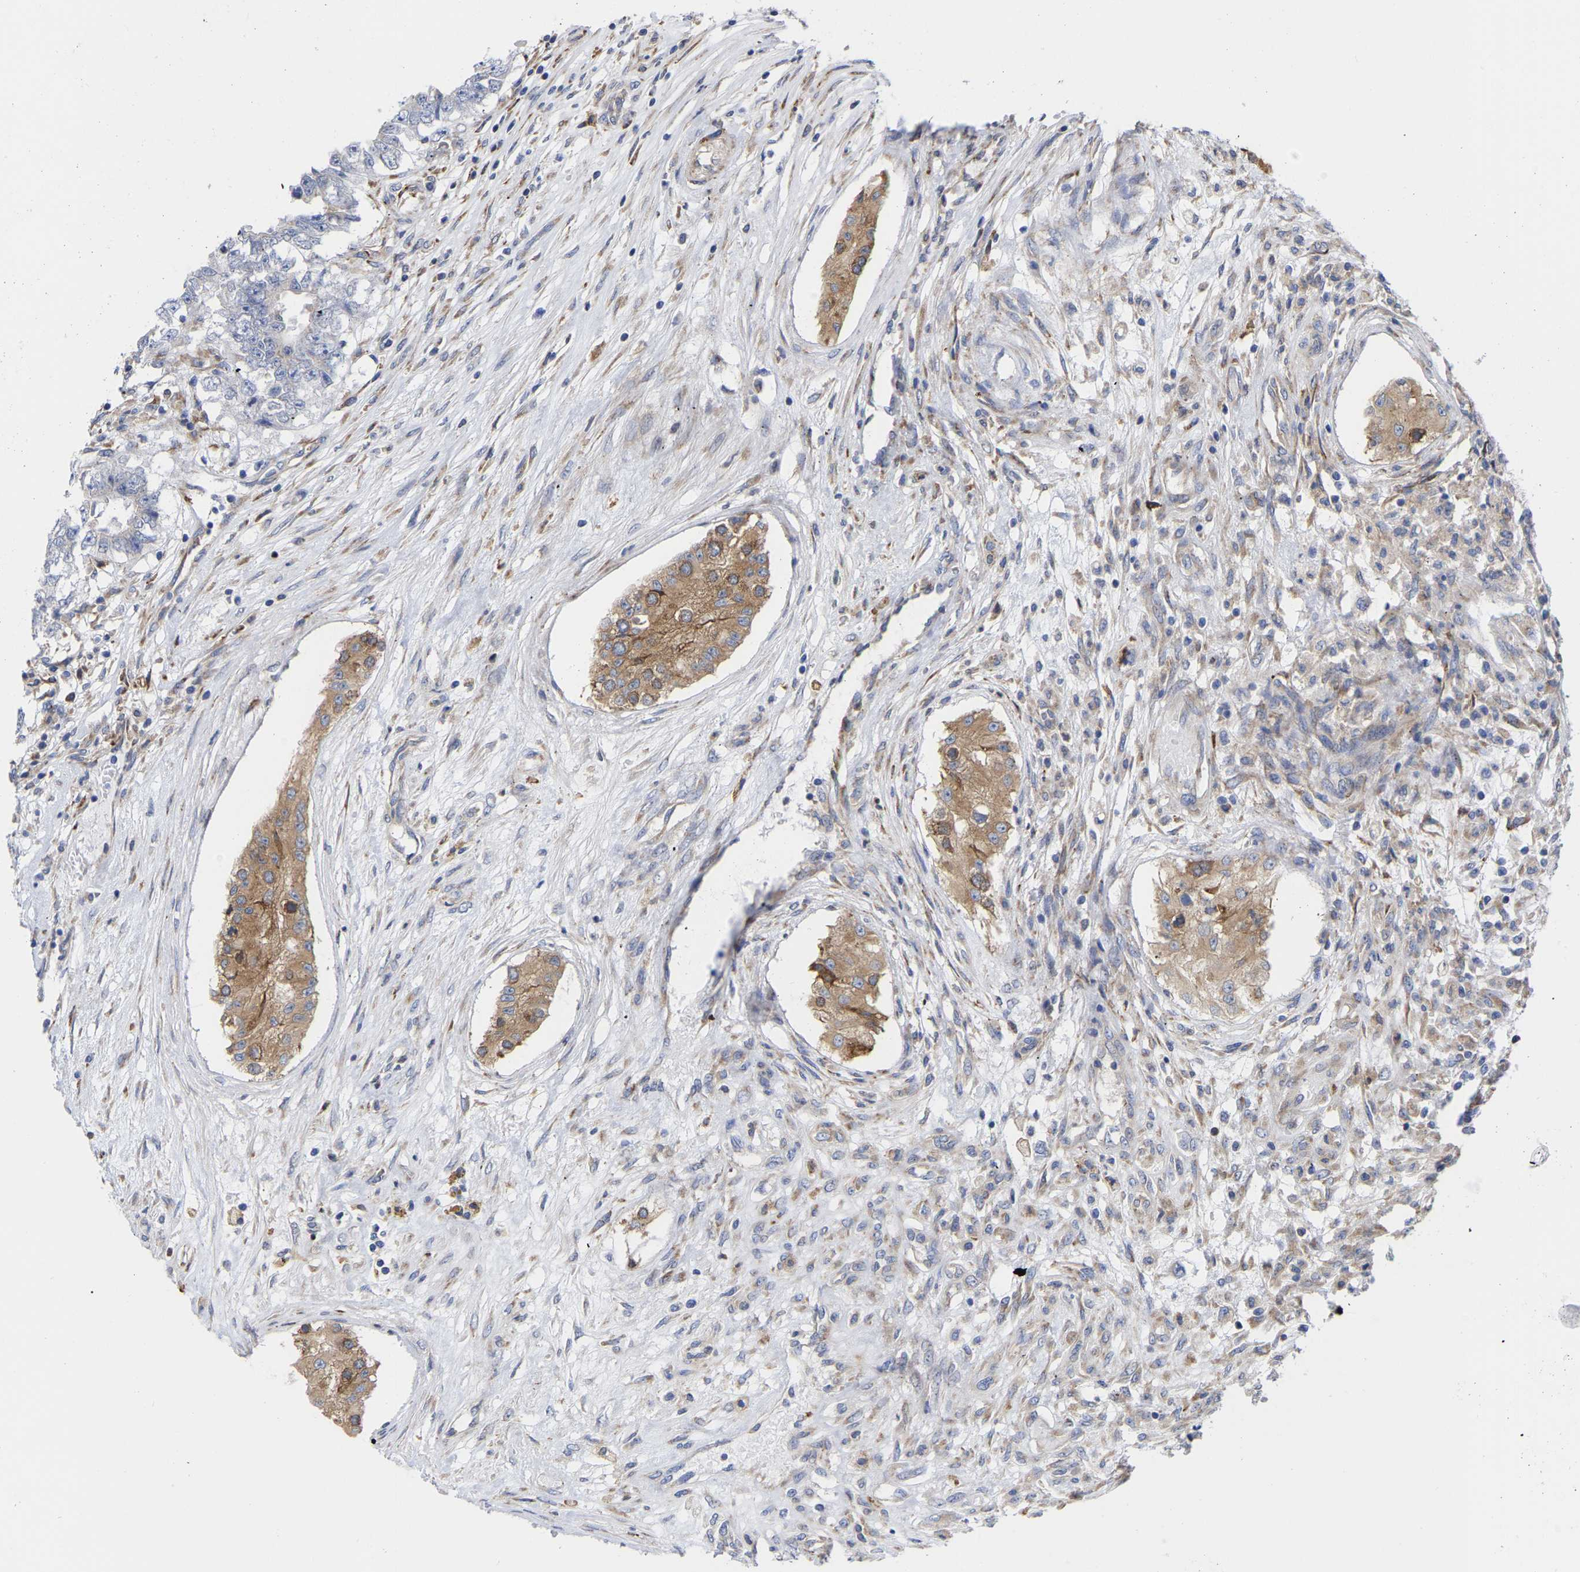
{"staining": {"intensity": "negative", "quantity": "none", "location": "none"}, "tissue": "testis cancer", "cell_type": "Tumor cells", "image_type": "cancer", "snomed": [{"axis": "morphology", "description": "Carcinoma, Embryonal, NOS"}, {"axis": "topography", "description": "Testis"}], "caption": "This is a image of IHC staining of testis embryonal carcinoma, which shows no positivity in tumor cells.", "gene": "CFAP298", "patient": {"sex": "male", "age": 25}}